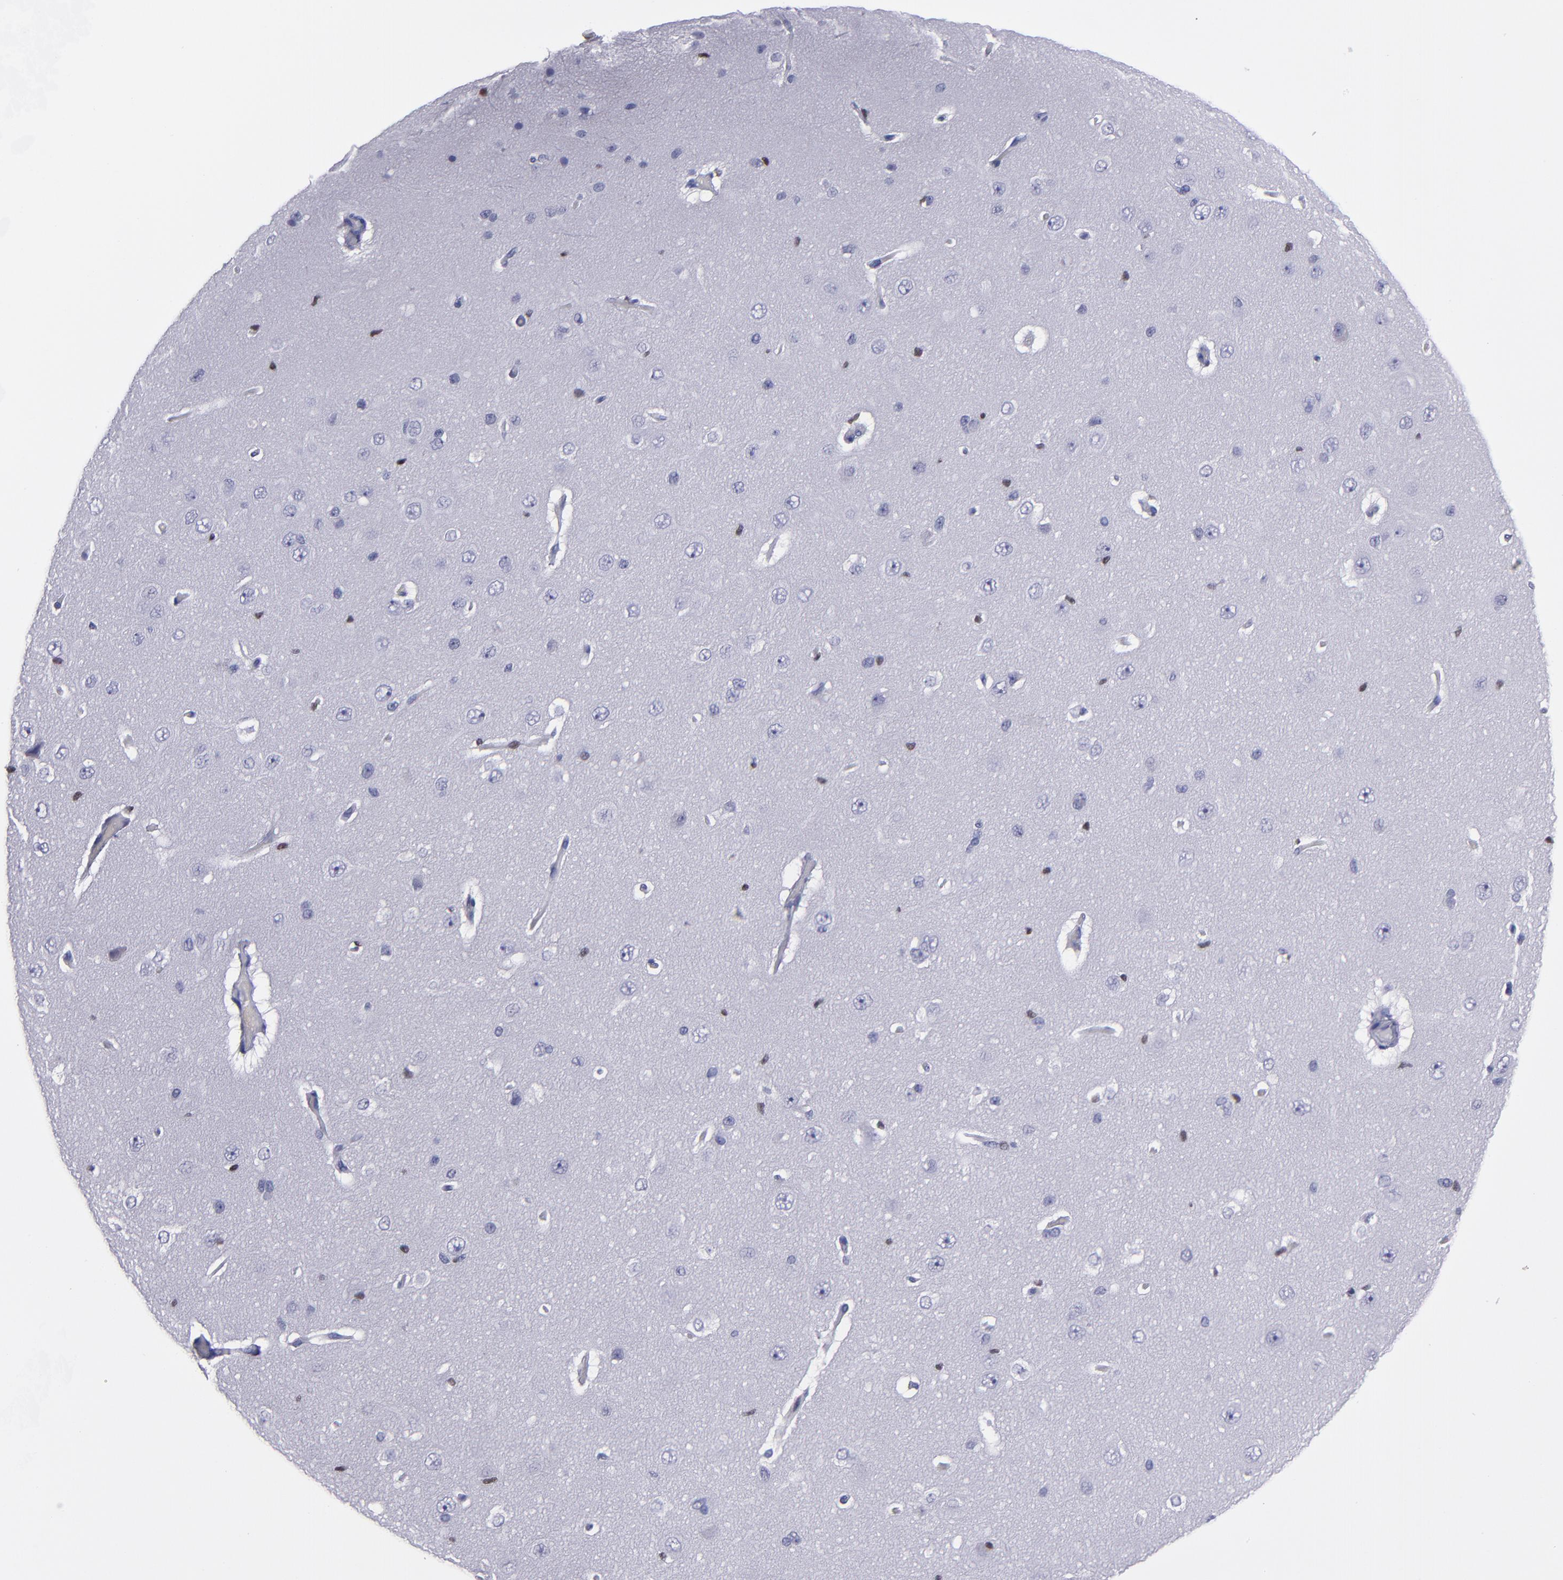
{"staining": {"intensity": "negative", "quantity": "none", "location": "none"}, "tissue": "cerebral cortex", "cell_type": "Endothelial cells", "image_type": "normal", "snomed": [{"axis": "morphology", "description": "Normal tissue, NOS"}, {"axis": "topography", "description": "Cerebral cortex"}], "caption": "IHC photomicrograph of benign cerebral cortex: human cerebral cortex stained with DAB (3,3'-diaminobenzidine) shows no significant protein staining in endothelial cells. (DAB (3,3'-diaminobenzidine) IHC visualized using brightfield microscopy, high magnification).", "gene": "IRF8", "patient": {"sex": "female", "age": 45}}